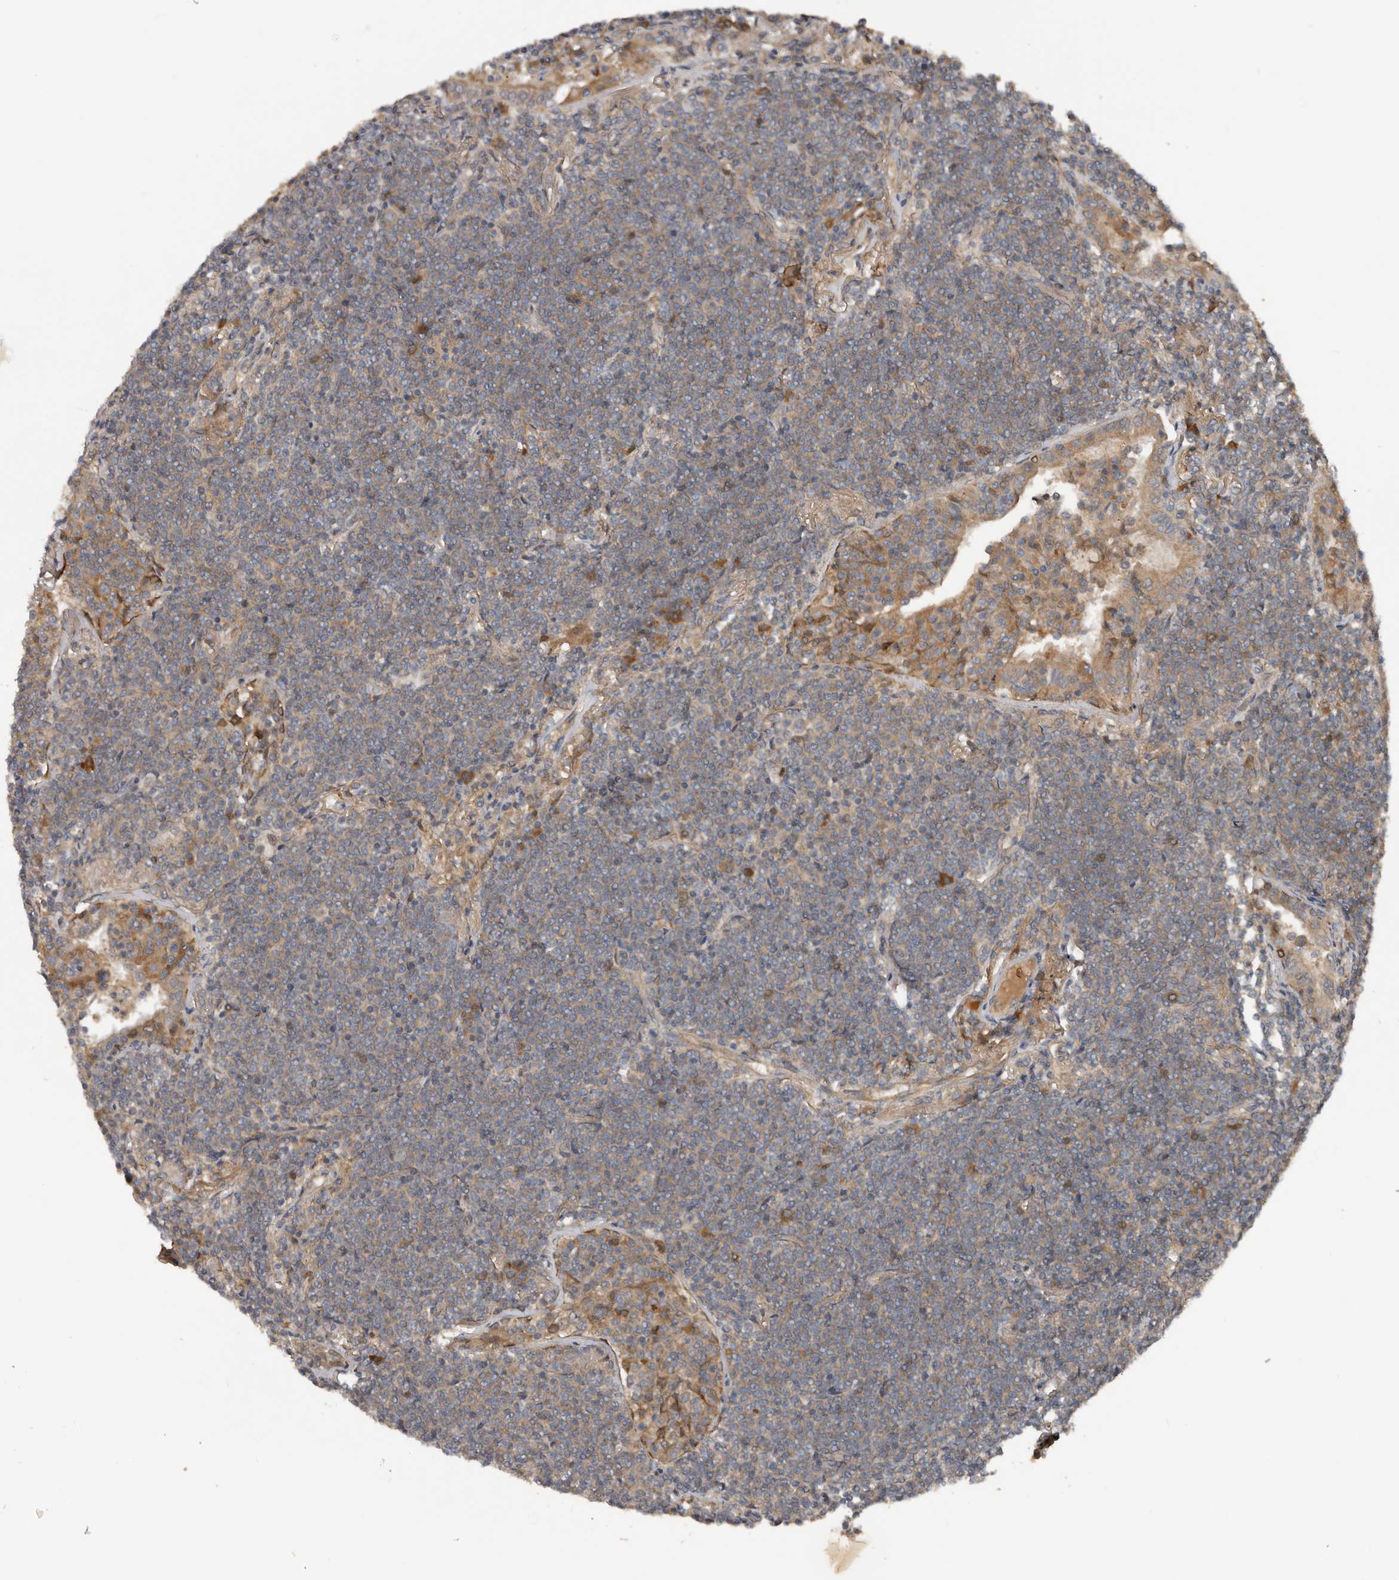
{"staining": {"intensity": "weak", "quantity": "25%-75%", "location": "cytoplasmic/membranous"}, "tissue": "lymphoma", "cell_type": "Tumor cells", "image_type": "cancer", "snomed": [{"axis": "morphology", "description": "Malignant lymphoma, non-Hodgkin's type, Low grade"}, {"axis": "topography", "description": "Lung"}], "caption": "Weak cytoplasmic/membranous protein staining is identified in approximately 25%-75% of tumor cells in low-grade malignant lymphoma, non-Hodgkin's type. The staining was performed using DAB, with brown indicating positive protein expression. Nuclei are stained blue with hematoxylin.", "gene": "DNAJB4", "patient": {"sex": "female", "age": 71}}